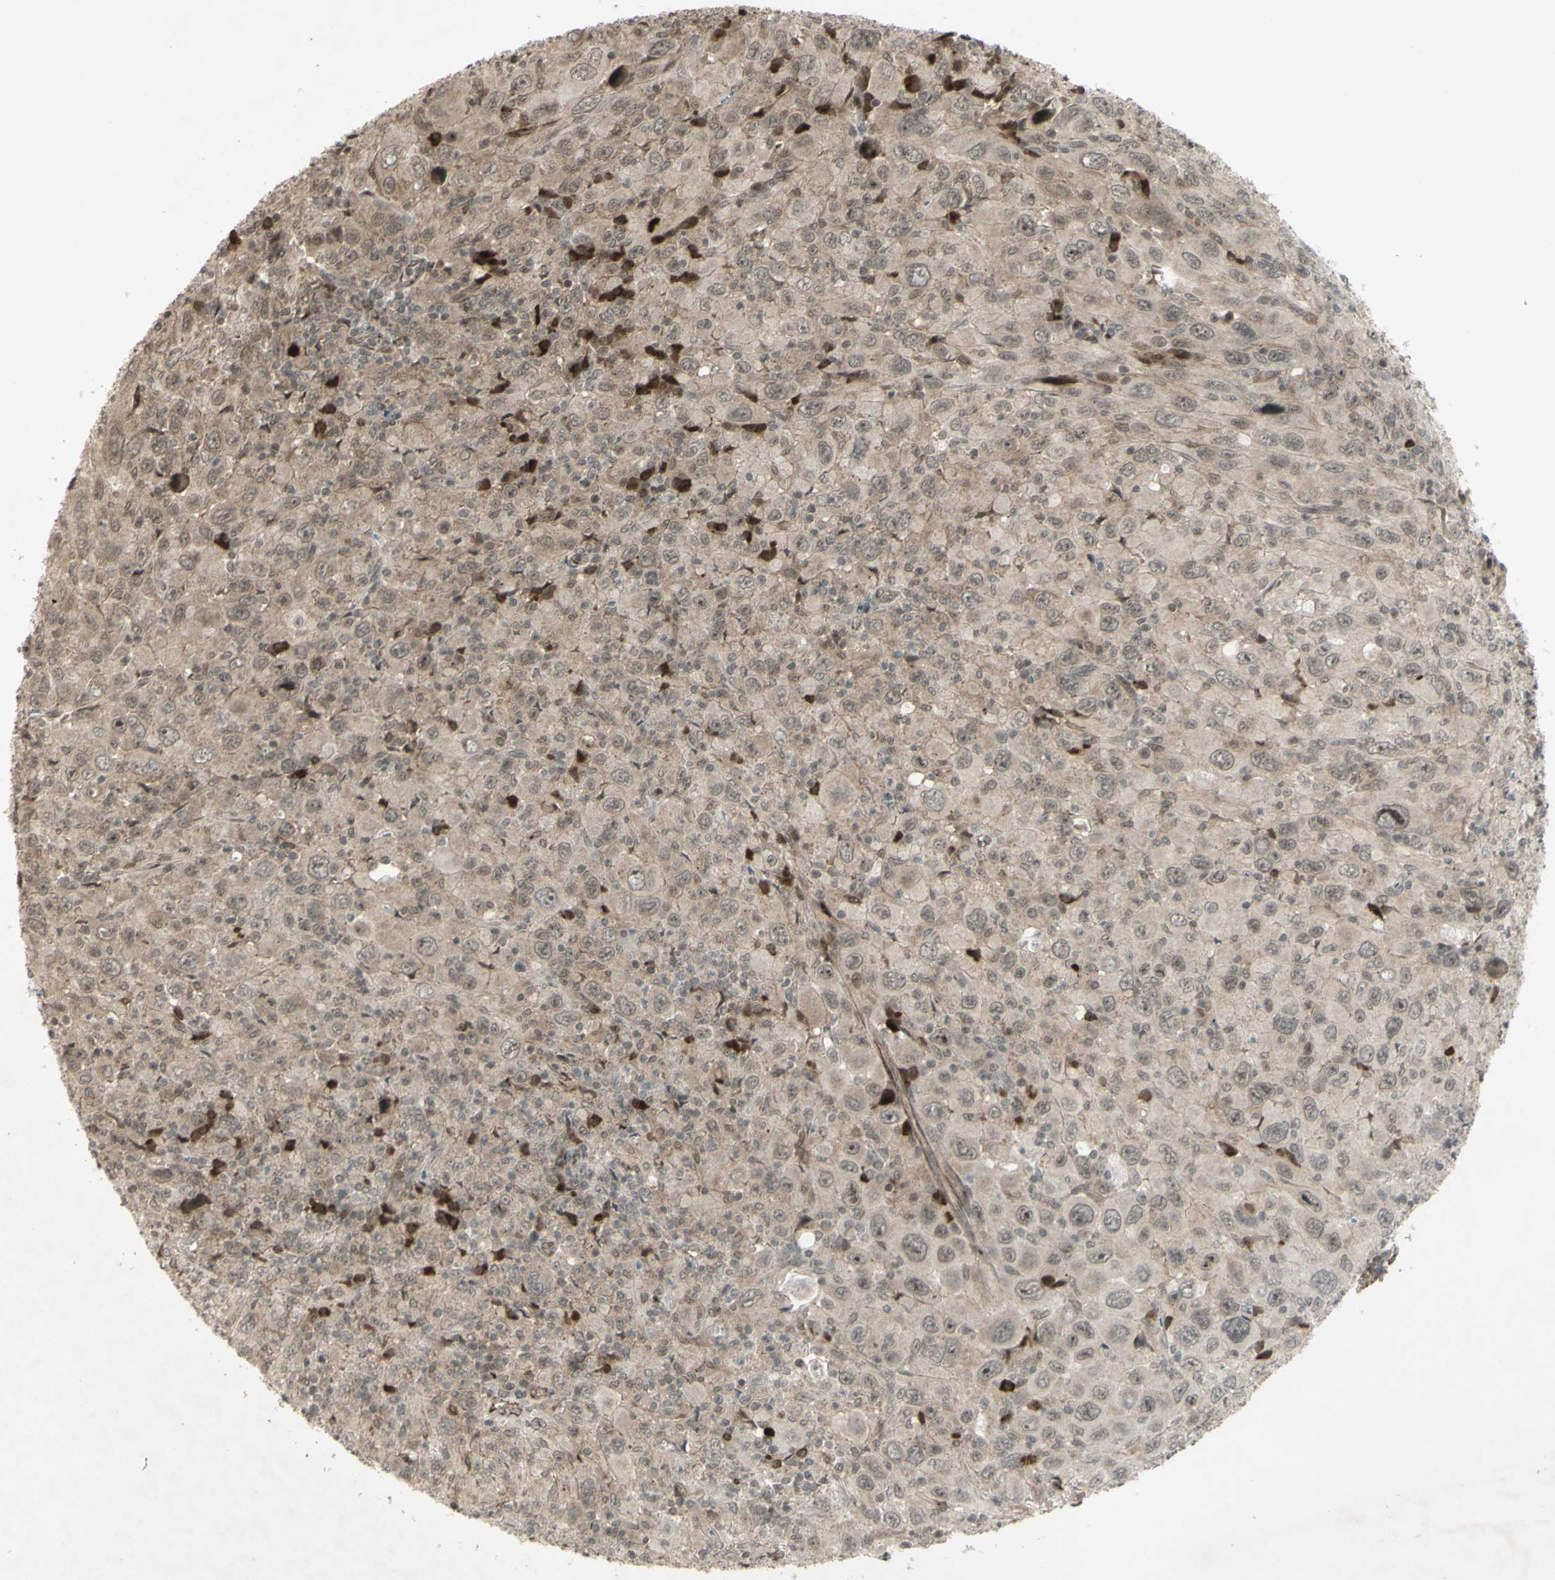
{"staining": {"intensity": "weak", "quantity": ">75%", "location": "cytoplasmic/membranous"}, "tissue": "melanoma", "cell_type": "Tumor cells", "image_type": "cancer", "snomed": [{"axis": "morphology", "description": "Malignant melanoma, Metastatic site"}, {"axis": "topography", "description": "Skin"}], "caption": "A brown stain labels weak cytoplasmic/membranous staining of a protein in malignant melanoma (metastatic site) tumor cells.", "gene": "BLNK", "patient": {"sex": "female", "age": 56}}